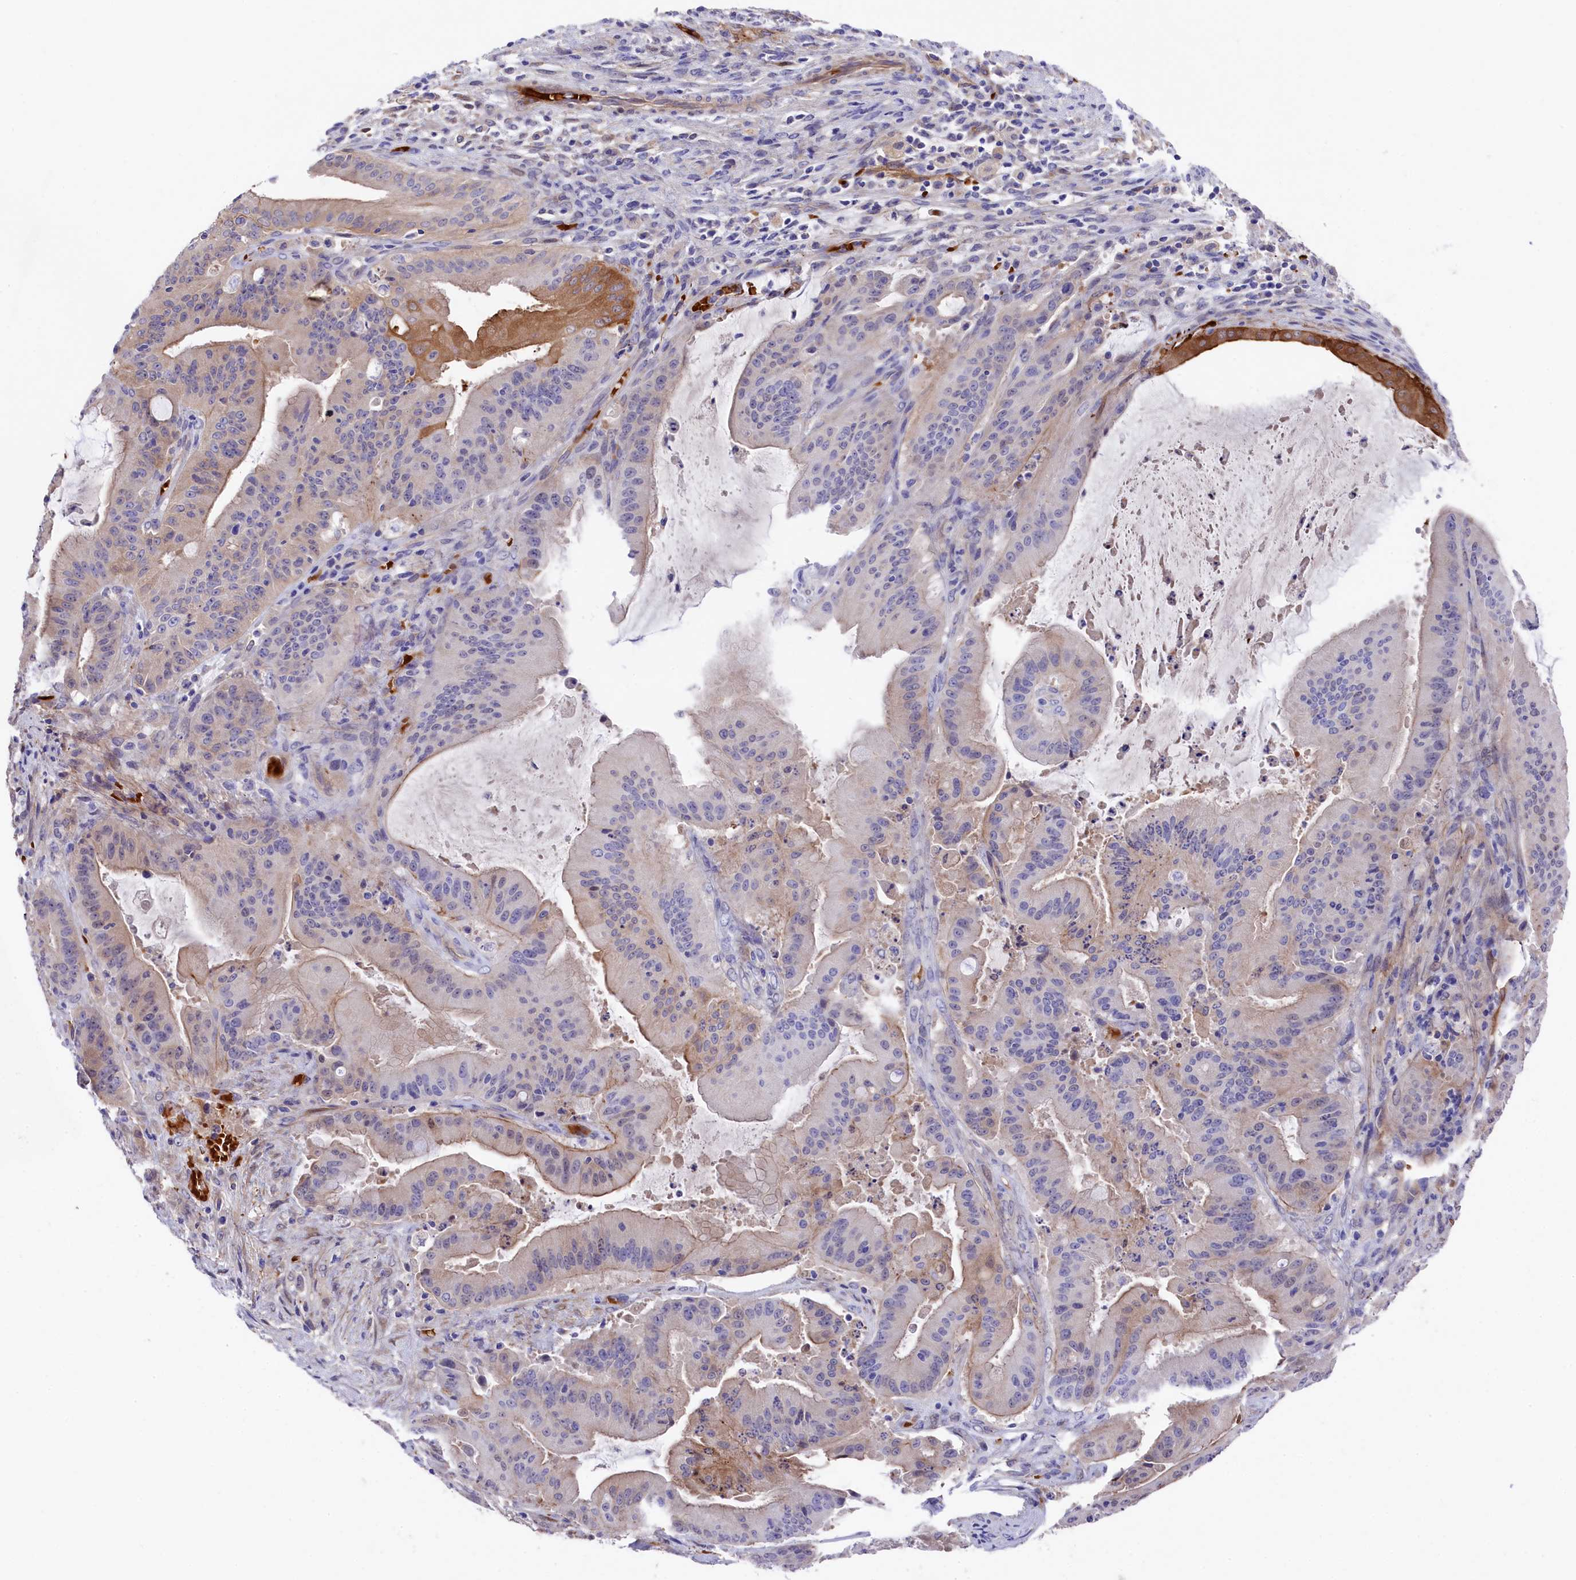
{"staining": {"intensity": "moderate", "quantity": "<25%", "location": "cytoplasmic/membranous"}, "tissue": "liver cancer", "cell_type": "Tumor cells", "image_type": "cancer", "snomed": [{"axis": "morphology", "description": "Normal tissue, NOS"}, {"axis": "morphology", "description": "Cholangiocarcinoma"}, {"axis": "topography", "description": "Liver"}, {"axis": "topography", "description": "Peripheral nerve tissue"}], "caption": "Cholangiocarcinoma (liver) was stained to show a protein in brown. There is low levels of moderate cytoplasmic/membranous expression in about <25% of tumor cells. (DAB IHC, brown staining for protein, blue staining for nuclei).", "gene": "LHFPL4", "patient": {"sex": "female", "age": 73}}